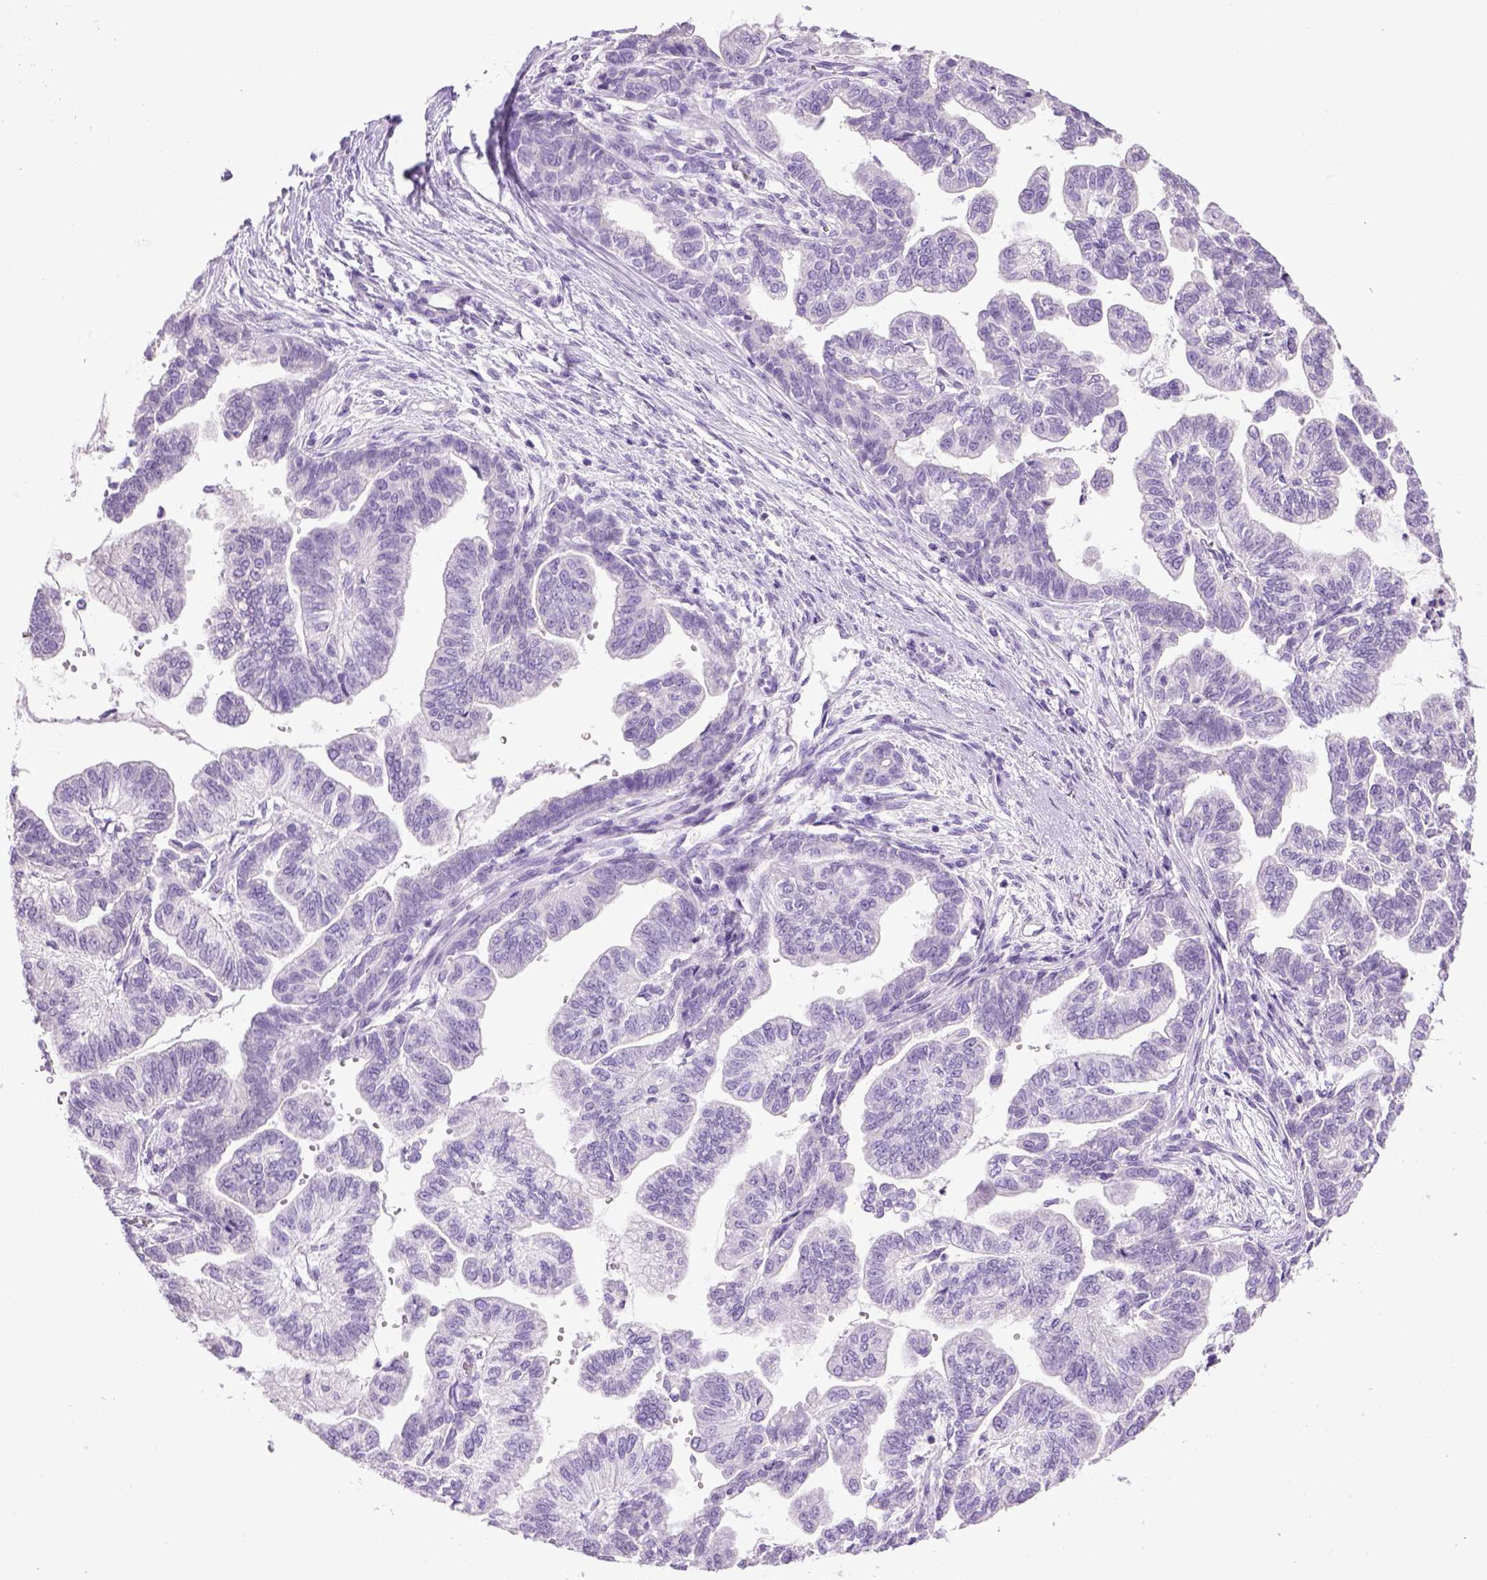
{"staining": {"intensity": "negative", "quantity": "none", "location": "none"}, "tissue": "stomach cancer", "cell_type": "Tumor cells", "image_type": "cancer", "snomed": [{"axis": "morphology", "description": "Adenocarcinoma, NOS"}, {"axis": "topography", "description": "Stomach"}], "caption": "Tumor cells show no significant expression in adenocarcinoma (stomach).", "gene": "CYP24A1", "patient": {"sex": "male", "age": 83}}